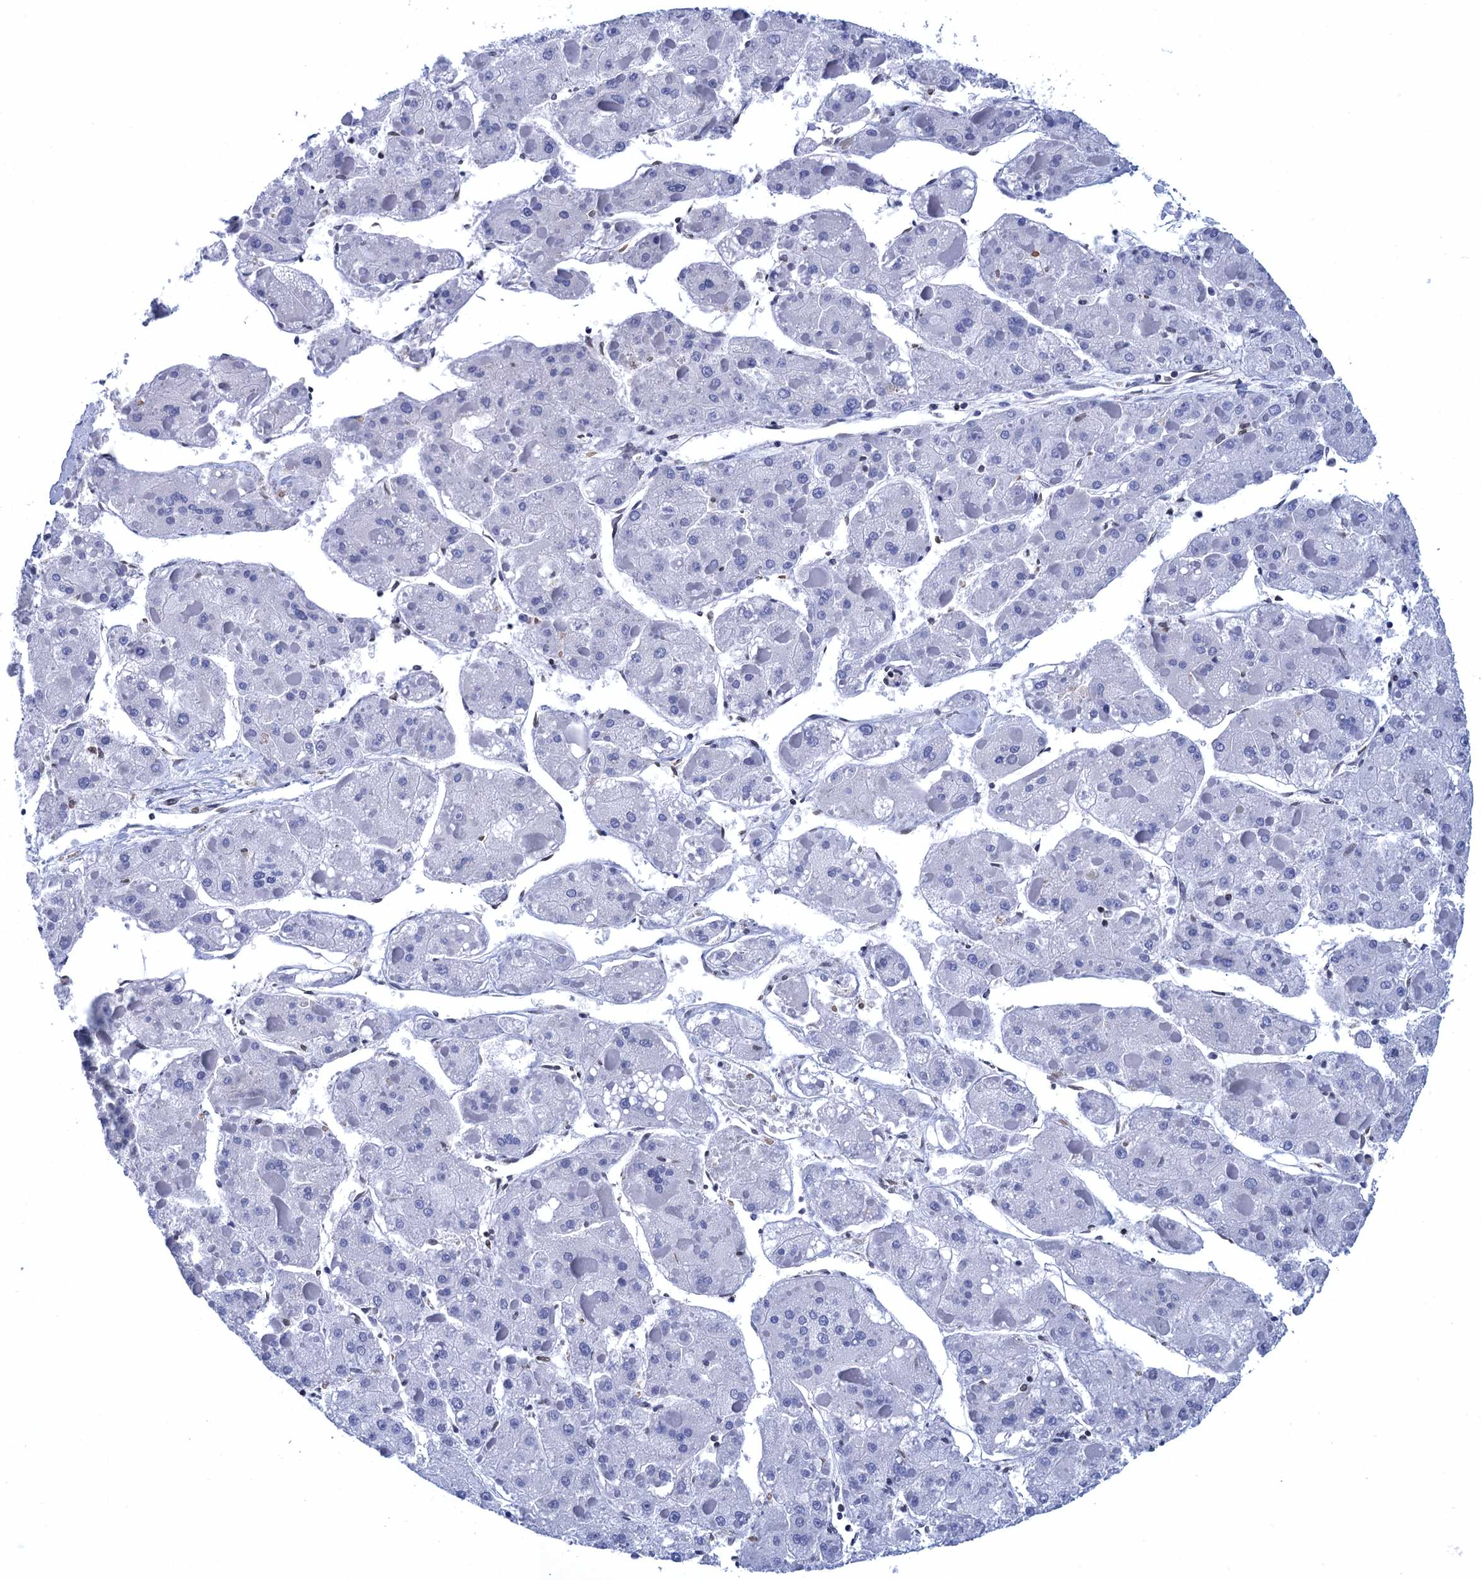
{"staining": {"intensity": "negative", "quantity": "none", "location": "none"}, "tissue": "liver cancer", "cell_type": "Tumor cells", "image_type": "cancer", "snomed": [{"axis": "morphology", "description": "Carcinoma, Hepatocellular, NOS"}, {"axis": "topography", "description": "Liver"}], "caption": "An immunohistochemistry (IHC) photomicrograph of hepatocellular carcinoma (liver) is shown. There is no staining in tumor cells of hepatocellular carcinoma (liver).", "gene": "METTL25", "patient": {"sex": "female", "age": 73}}